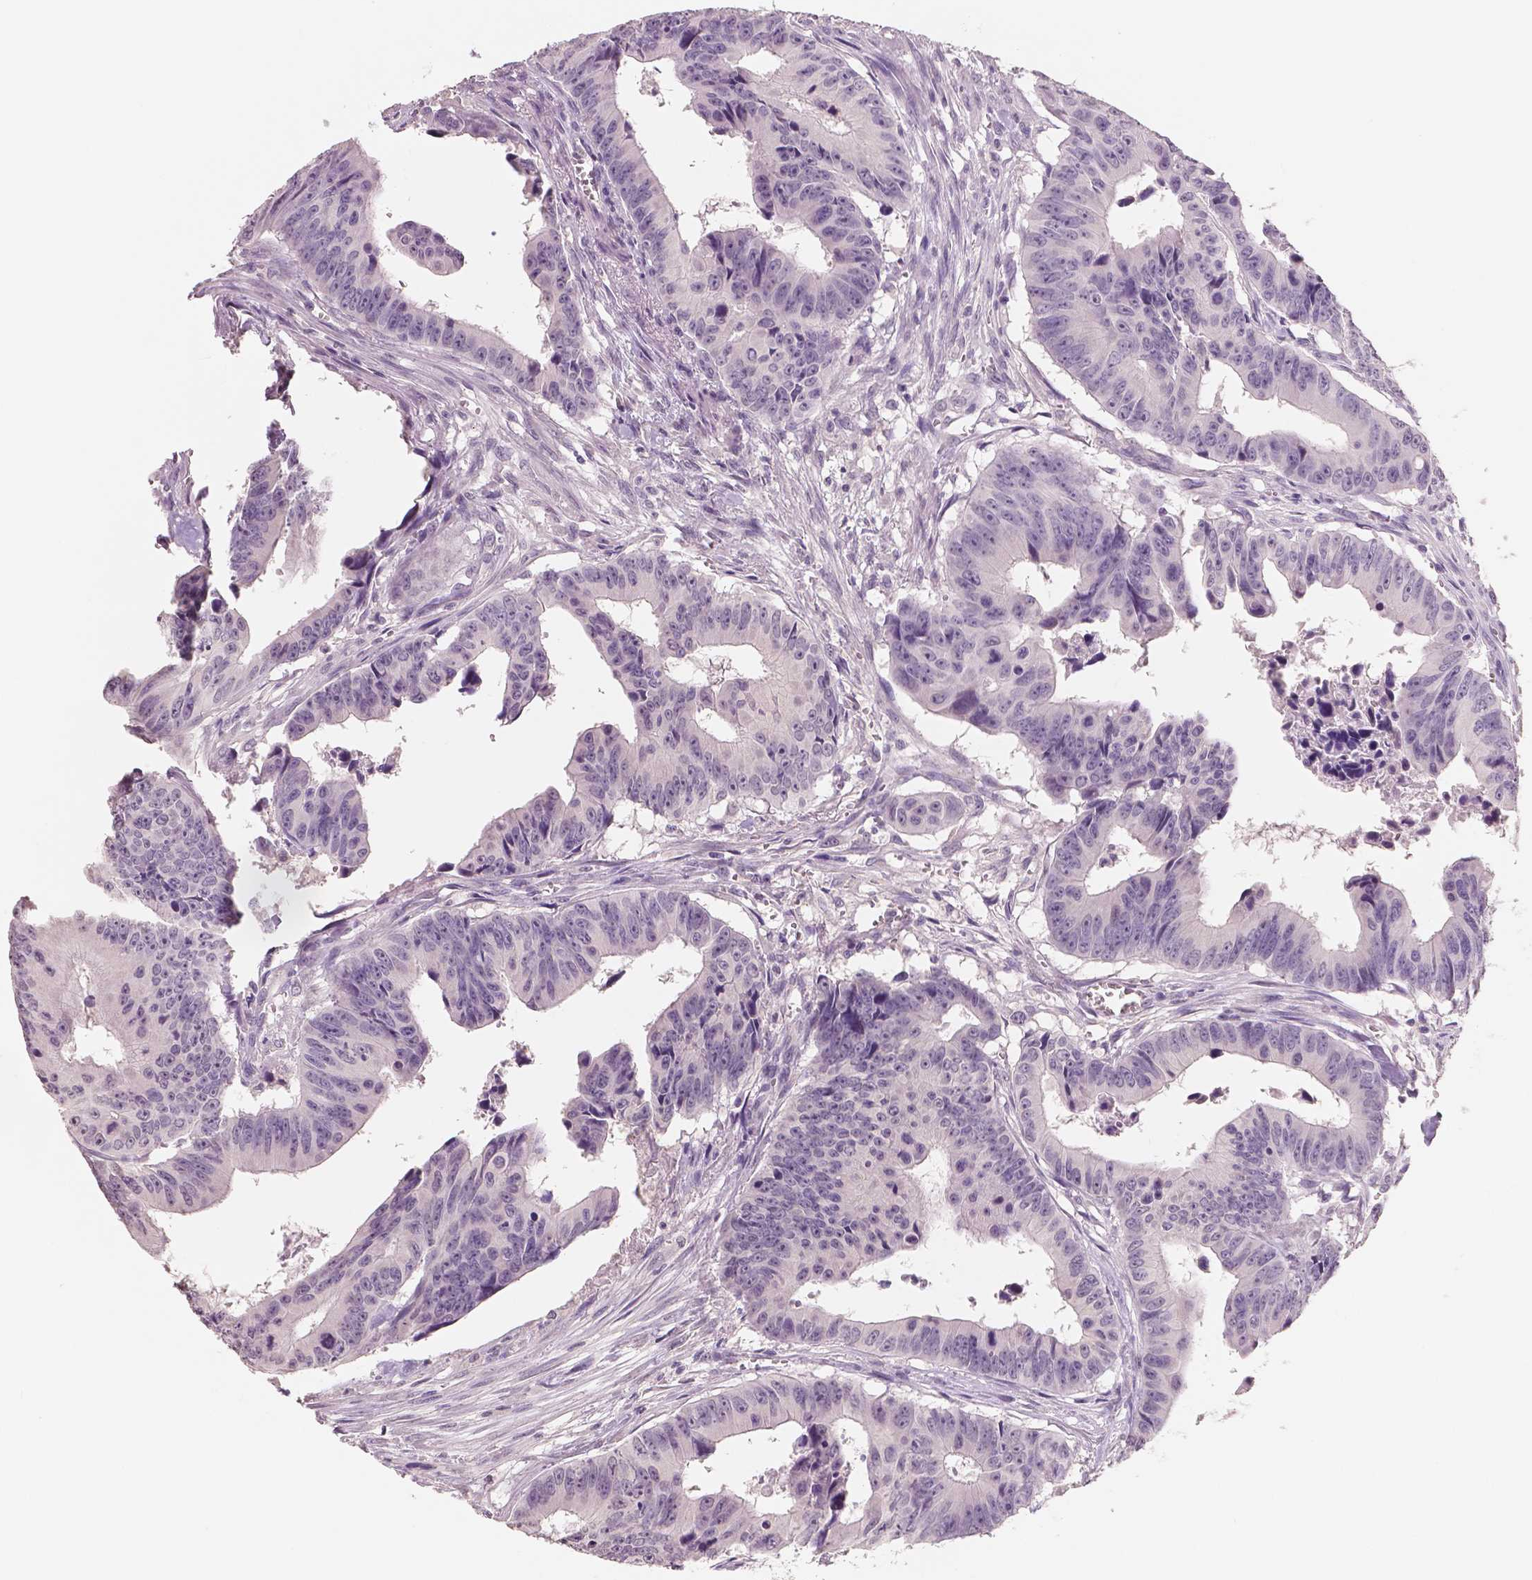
{"staining": {"intensity": "negative", "quantity": "none", "location": "none"}, "tissue": "colorectal cancer", "cell_type": "Tumor cells", "image_type": "cancer", "snomed": [{"axis": "morphology", "description": "Adenocarcinoma, NOS"}, {"axis": "topography", "description": "Colon"}], "caption": "Tumor cells are negative for brown protein staining in colorectal cancer (adenocarcinoma).", "gene": "NECAB1", "patient": {"sex": "female", "age": 87}}